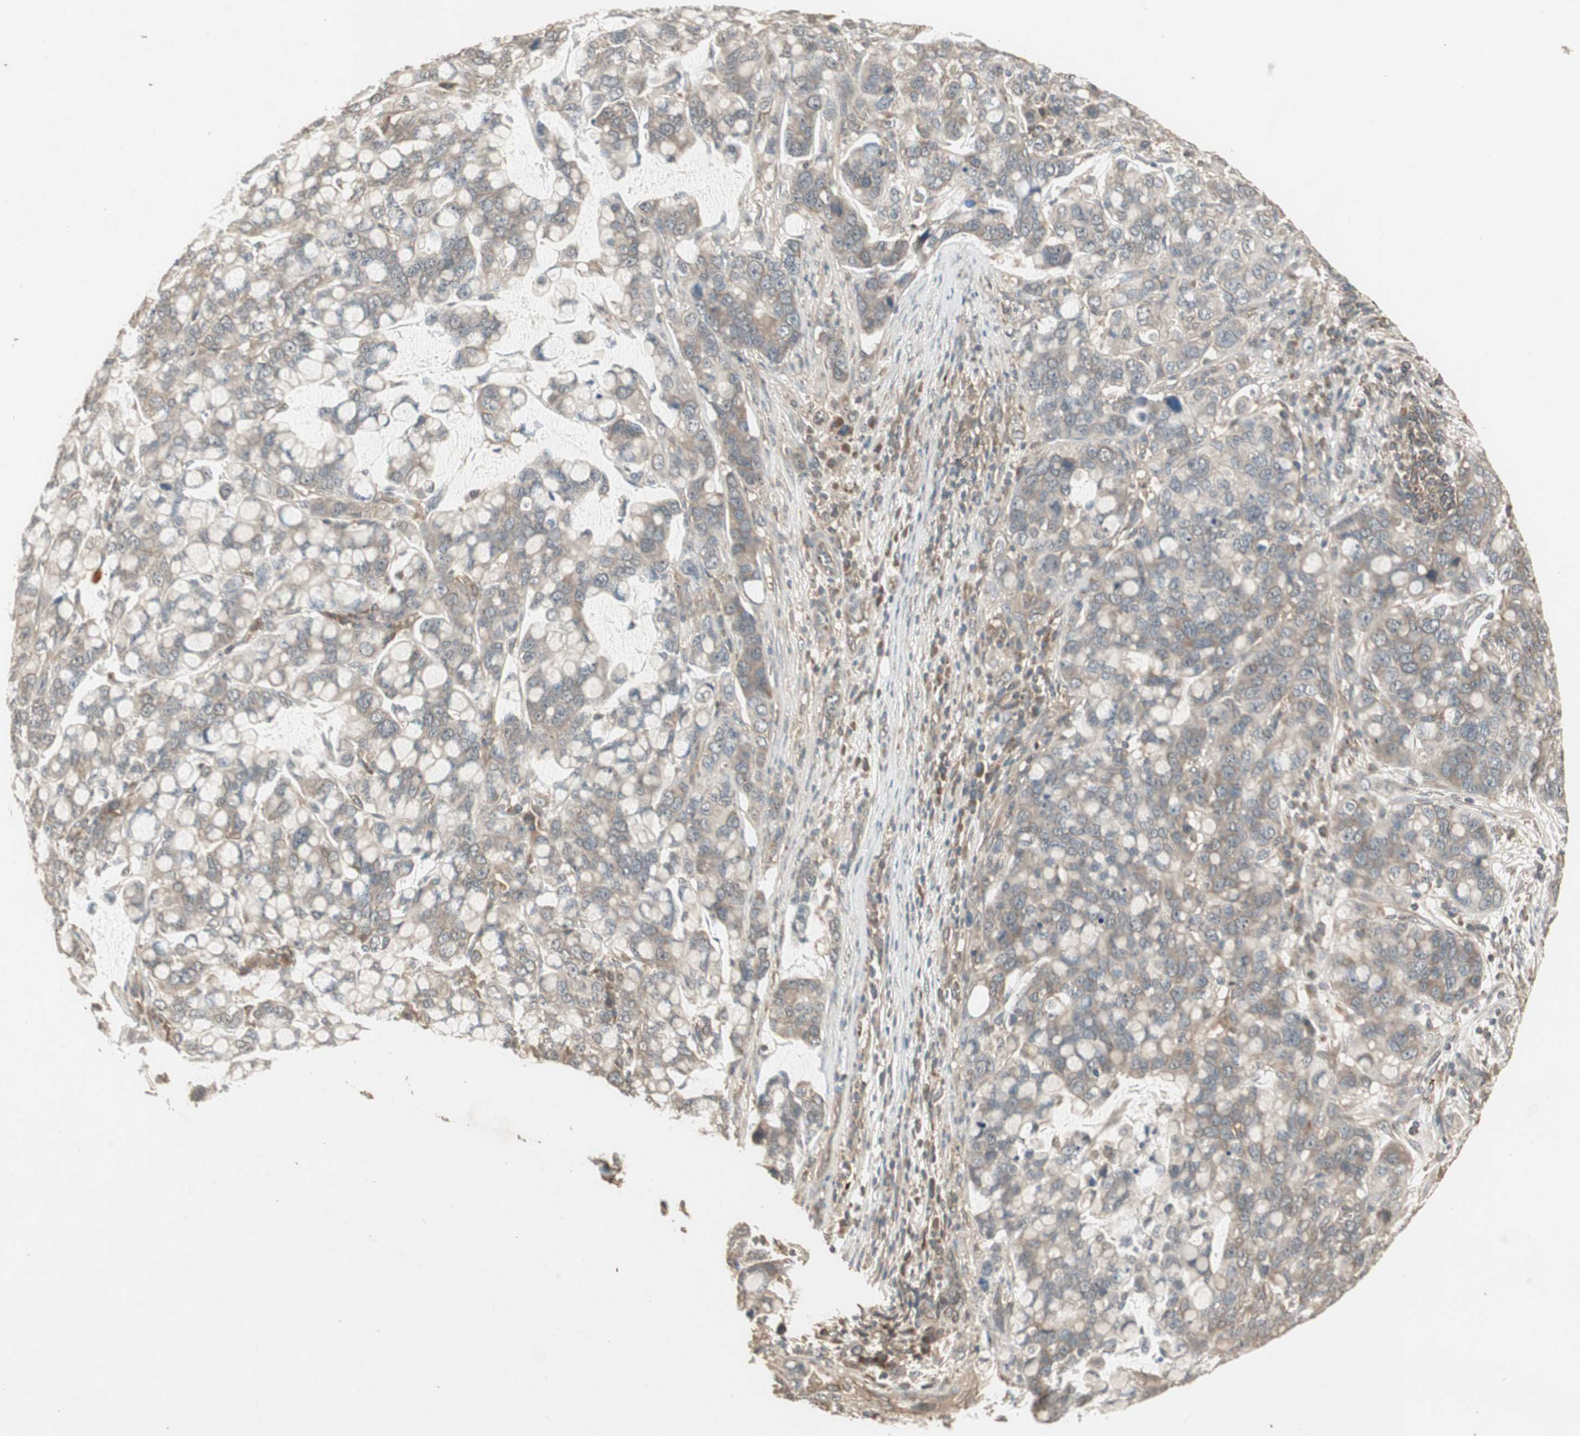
{"staining": {"intensity": "moderate", "quantity": ">75%", "location": "cytoplasmic/membranous"}, "tissue": "stomach cancer", "cell_type": "Tumor cells", "image_type": "cancer", "snomed": [{"axis": "morphology", "description": "Adenocarcinoma, NOS"}, {"axis": "topography", "description": "Stomach, lower"}], "caption": "Immunohistochemical staining of human stomach cancer displays medium levels of moderate cytoplasmic/membranous expression in approximately >75% of tumor cells.", "gene": "UBAC1", "patient": {"sex": "male", "age": 84}}